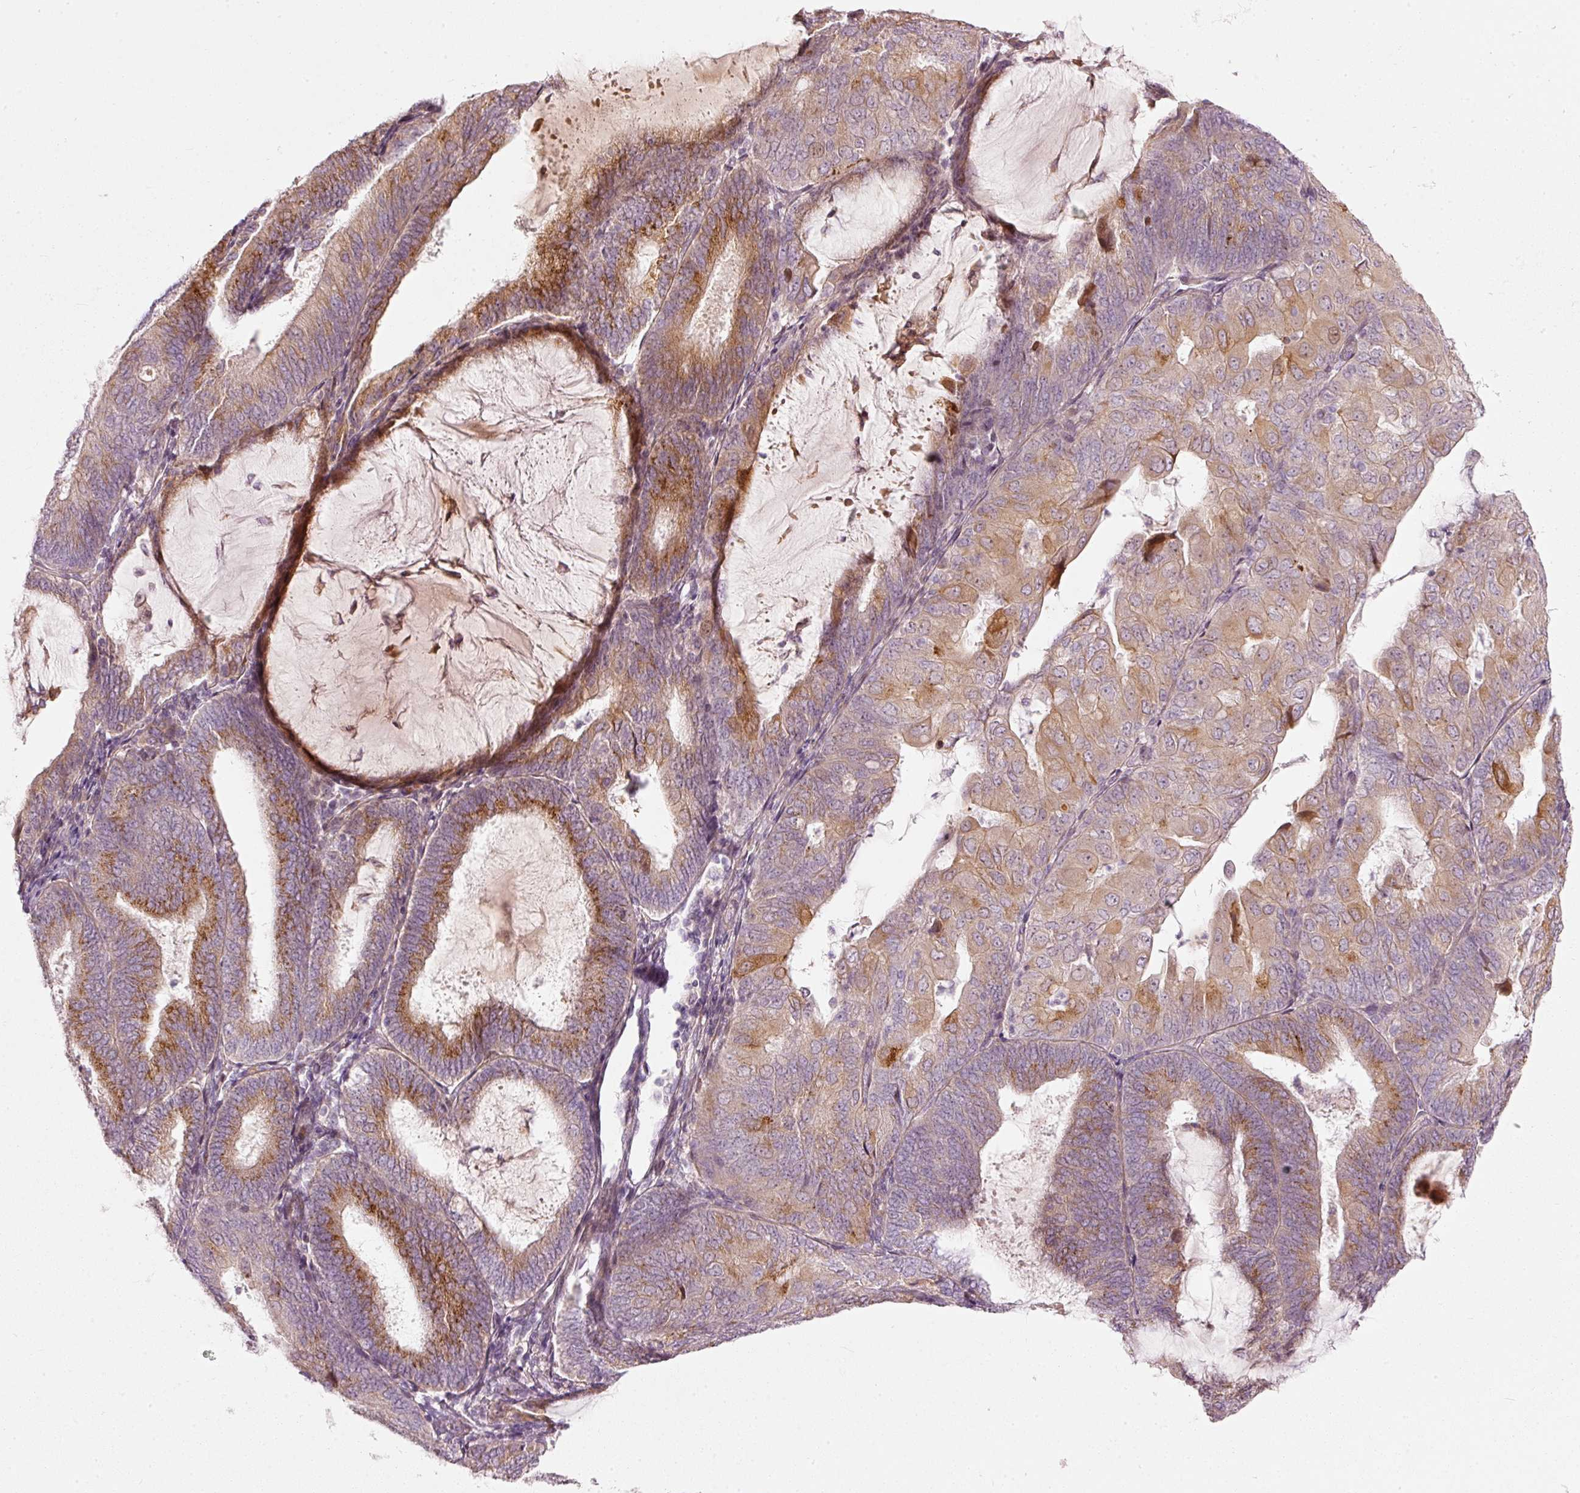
{"staining": {"intensity": "moderate", "quantity": ">75%", "location": "cytoplasmic/membranous"}, "tissue": "endometrial cancer", "cell_type": "Tumor cells", "image_type": "cancer", "snomed": [{"axis": "morphology", "description": "Adenocarcinoma, NOS"}, {"axis": "topography", "description": "Endometrium"}], "caption": "Endometrial cancer (adenocarcinoma) was stained to show a protein in brown. There is medium levels of moderate cytoplasmic/membranous positivity in about >75% of tumor cells.", "gene": "SLC20A1", "patient": {"sex": "female", "age": 81}}